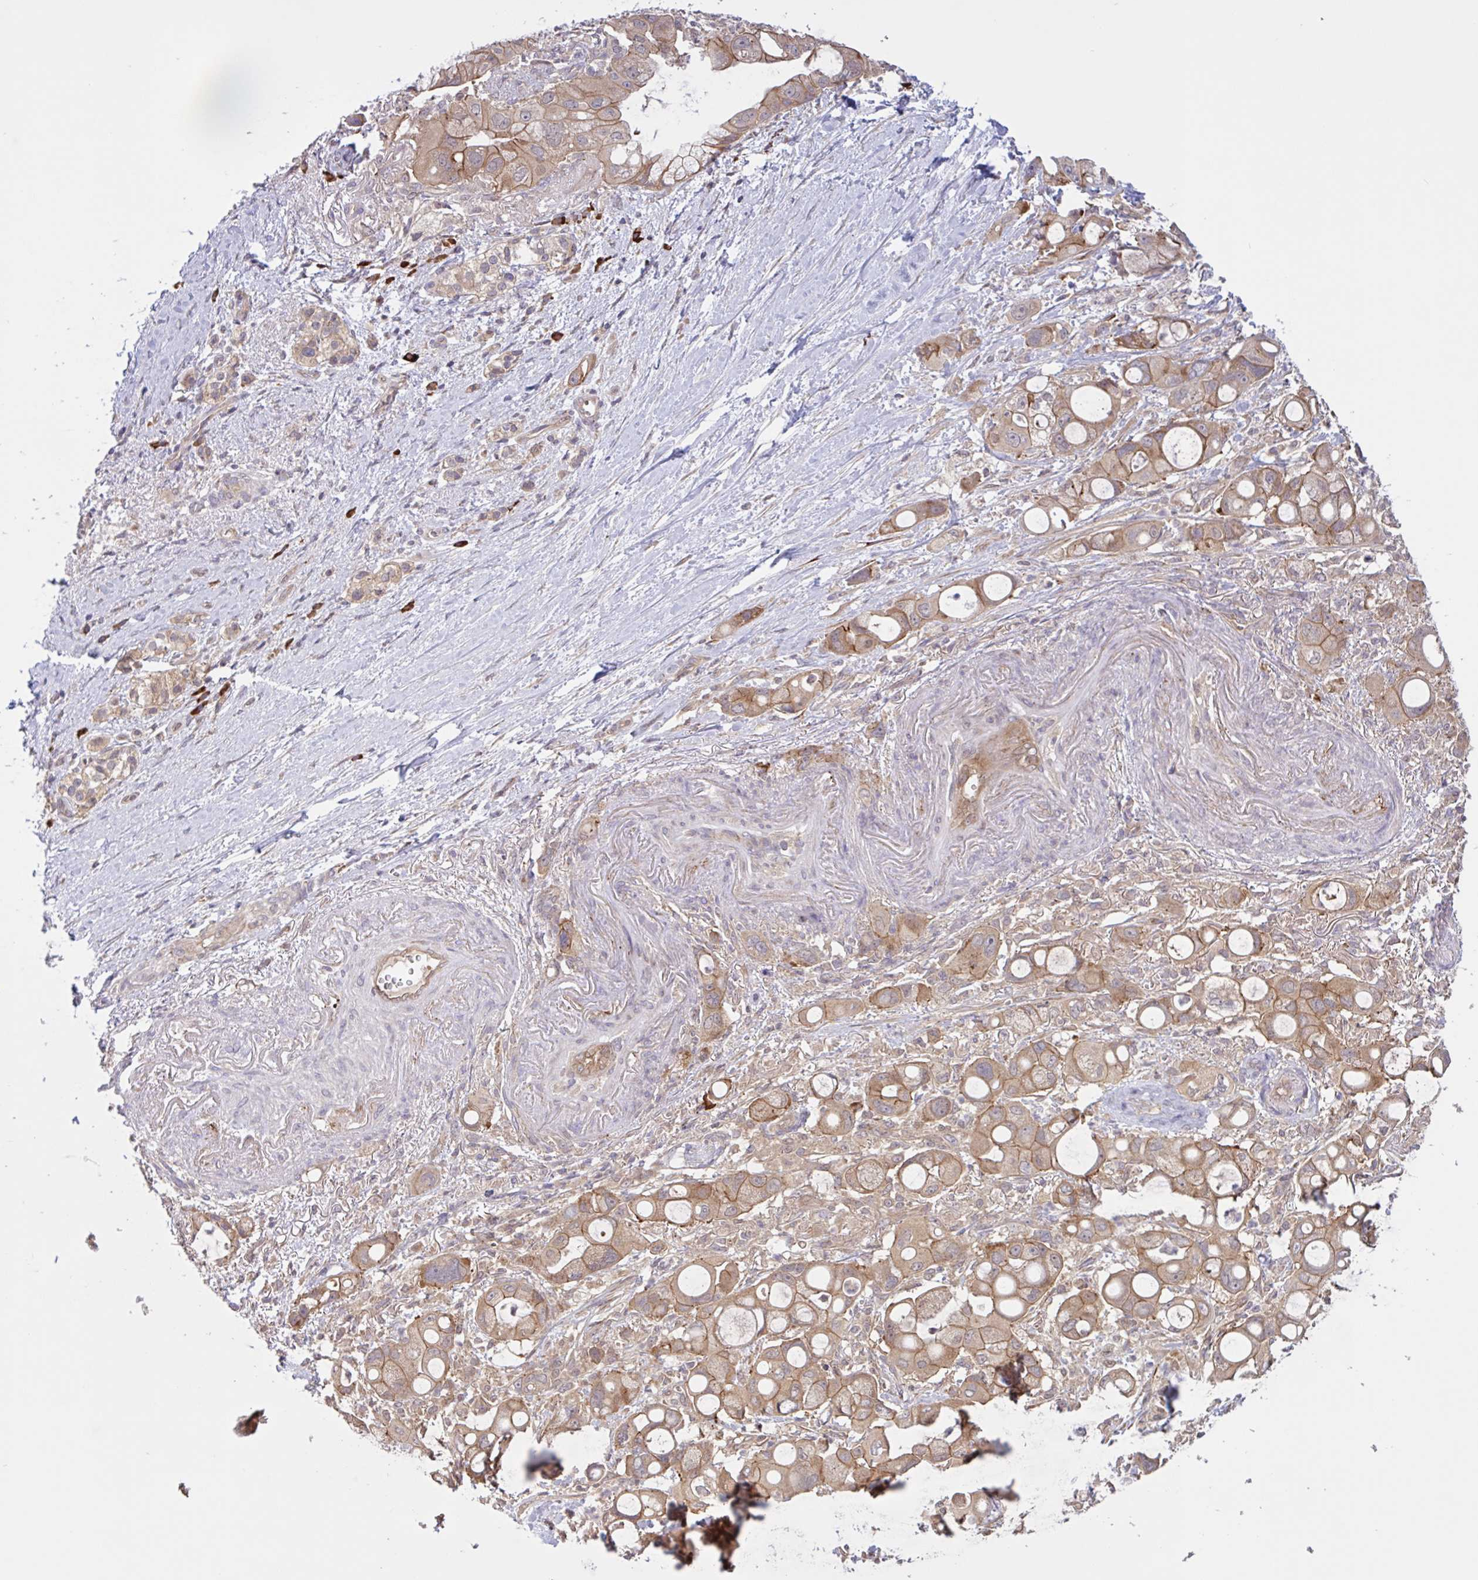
{"staining": {"intensity": "weak", "quantity": ">75%", "location": "cytoplasmic/membranous"}, "tissue": "pancreatic cancer", "cell_type": "Tumor cells", "image_type": "cancer", "snomed": [{"axis": "morphology", "description": "Adenocarcinoma, NOS"}, {"axis": "topography", "description": "Pancreas"}], "caption": "Immunohistochemistry micrograph of pancreatic cancer stained for a protein (brown), which displays low levels of weak cytoplasmic/membranous expression in approximately >75% of tumor cells.", "gene": "INTS10", "patient": {"sex": "male", "age": 68}}